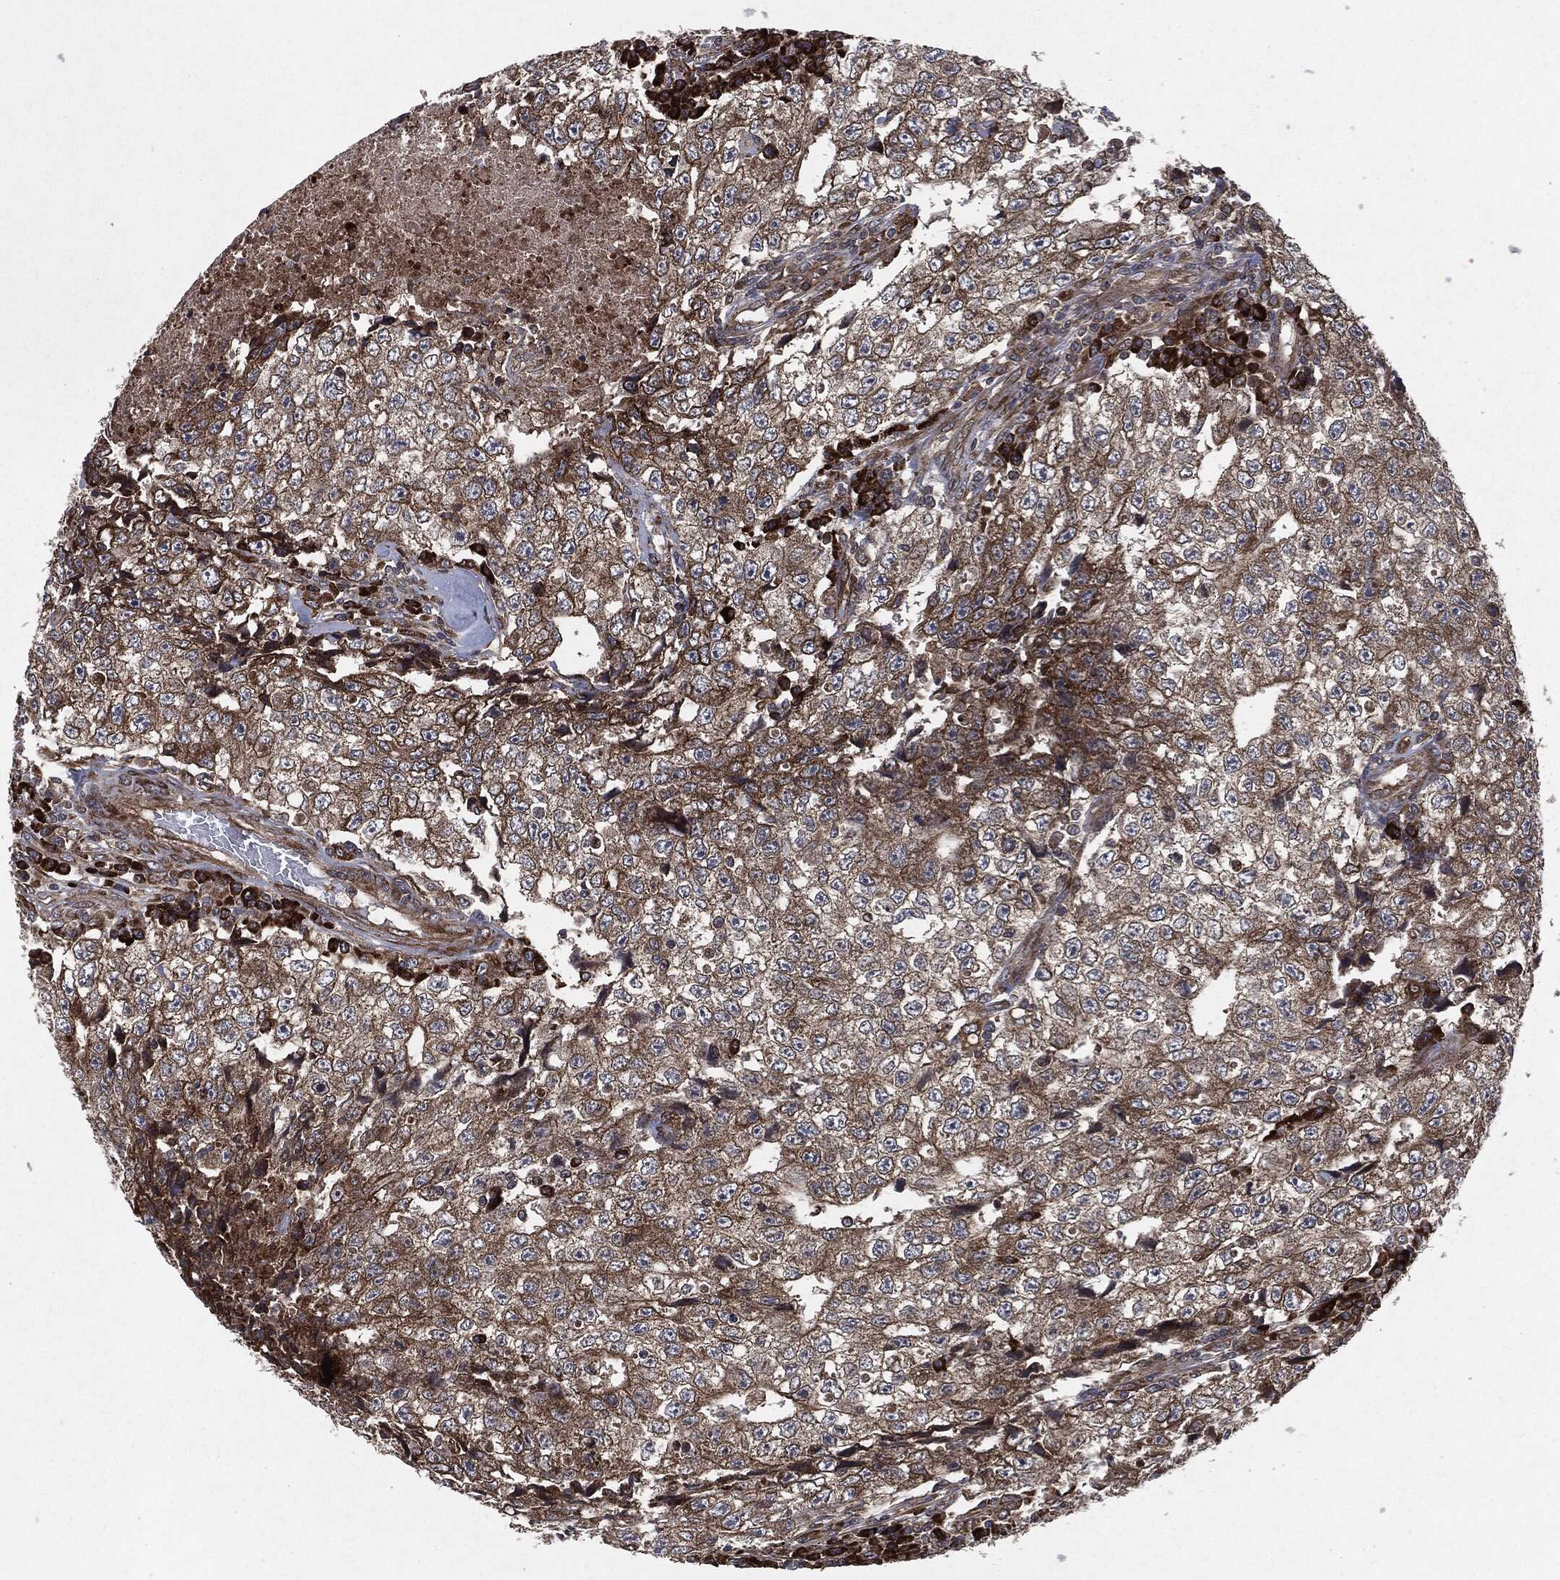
{"staining": {"intensity": "strong", "quantity": "25%-75%", "location": "cytoplasmic/membranous"}, "tissue": "testis cancer", "cell_type": "Tumor cells", "image_type": "cancer", "snomed": [{"axis": "morphology", "description": "Necrosis, NOS"}, {"axis": "morphology", "description": "Carcinoma, Embryonal, NOS"}, {"axis": "topography", "description": "Testis"}], "caption": "Protein analysis of embryonal carcinoma (testis) tissue exhibits strong cytoplasmic/membranous staining in about 25%-75% of tumor cells. The staining is performed using DAB (3,3'-diaminobenzidine) brown chromogen to label protein expression. The nuclei are counter-stained blue using hematoxylin.", "gene": "RAF1", "patient": {"sex": "male", "age": 19}}